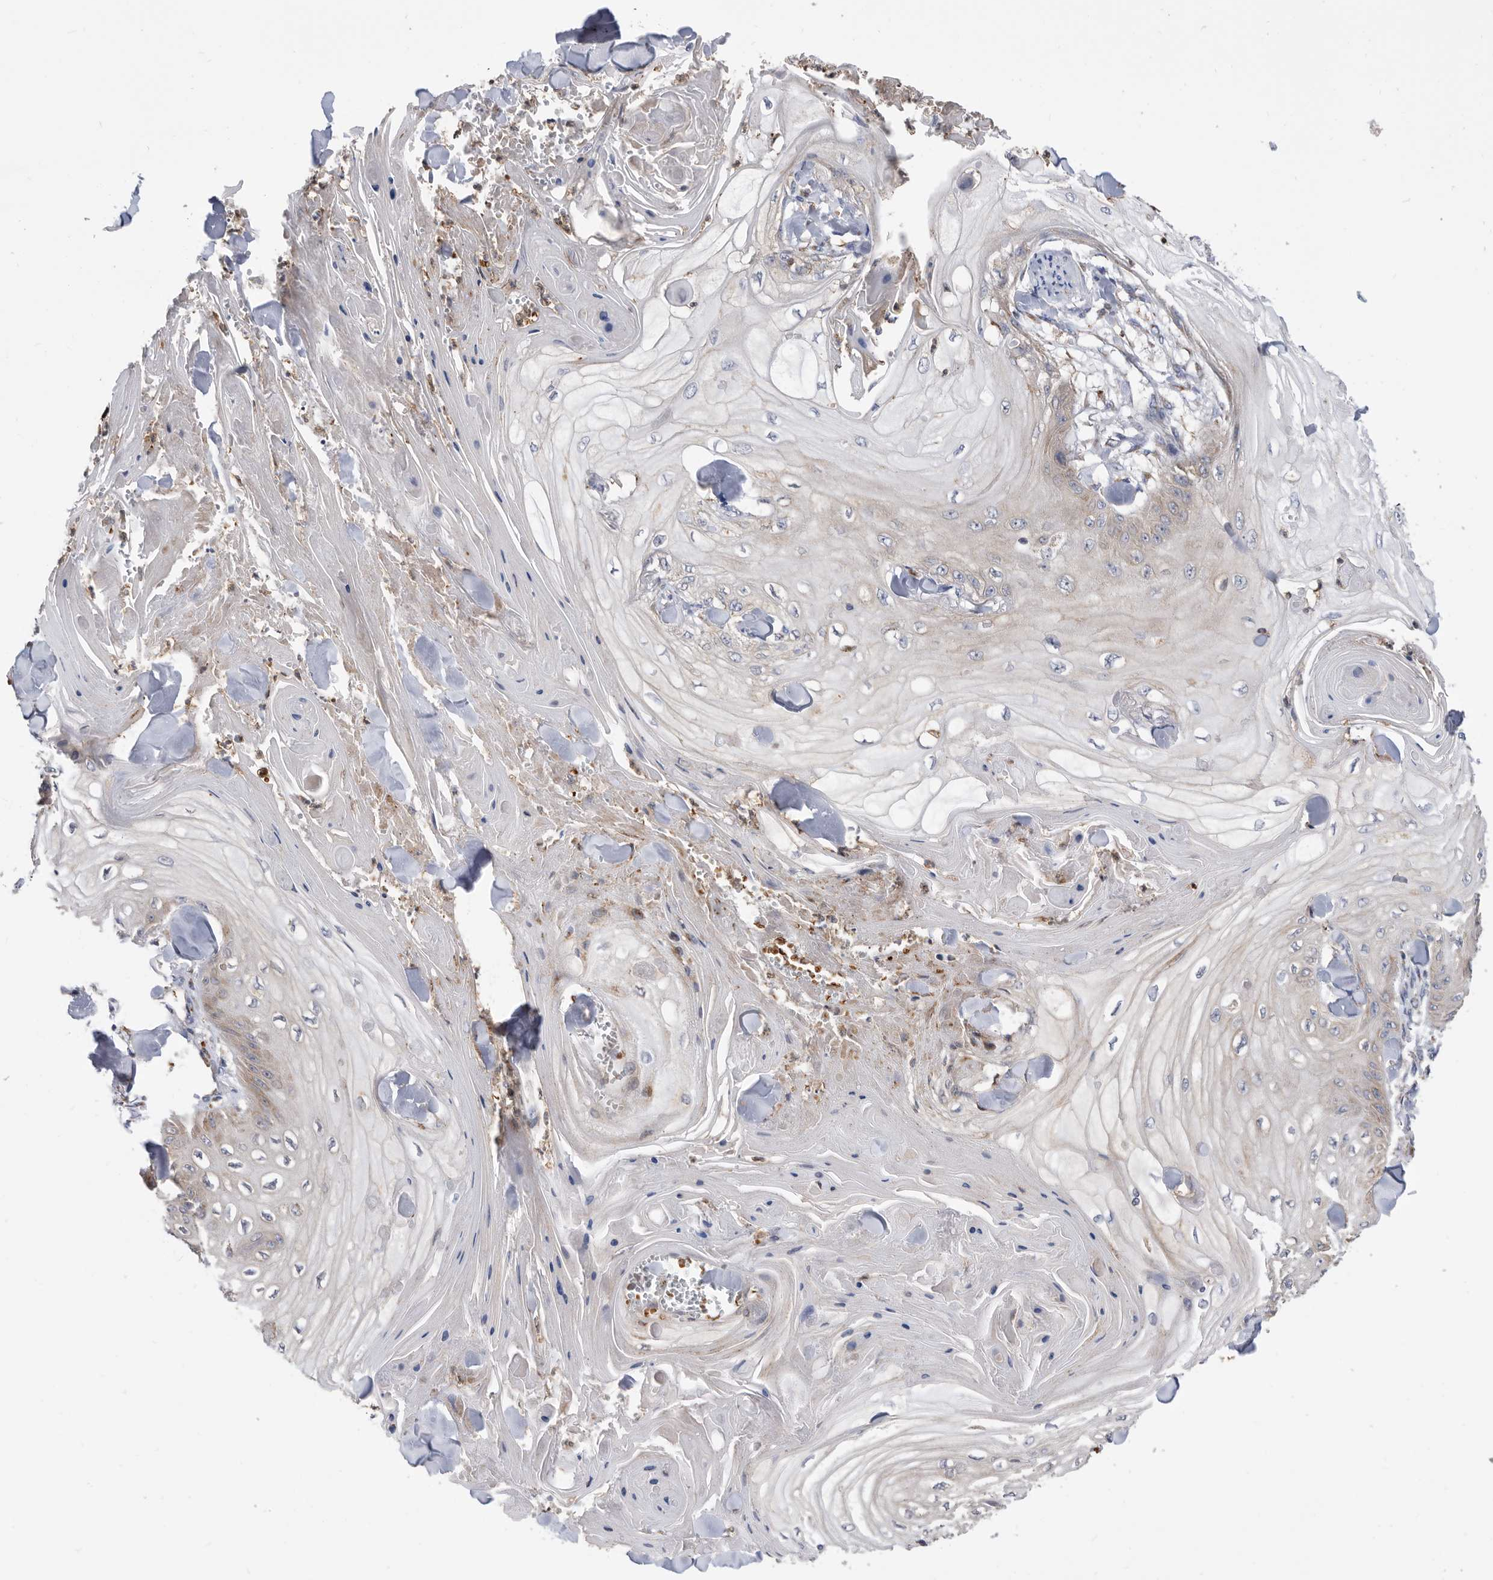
{"staining": {"intensity": "weak", "quantity": "<25%", "location": "cytoplasmic/membranous"}, "tissue": "skin cancer", "cell_type": "Tumor cells", "image_type": "cancer", "snomed": [{"axis": "morphology", "description": "Squamous cell carcinoma, NOS"}, {"axis": "topography", "description": "Skin"}], "caption": "An image of skin cancer stained for a protein reveals no brown staining in tumor cells.", "gene": "CRISPLD2", "patient": {"sex": "male", "age": 74}}